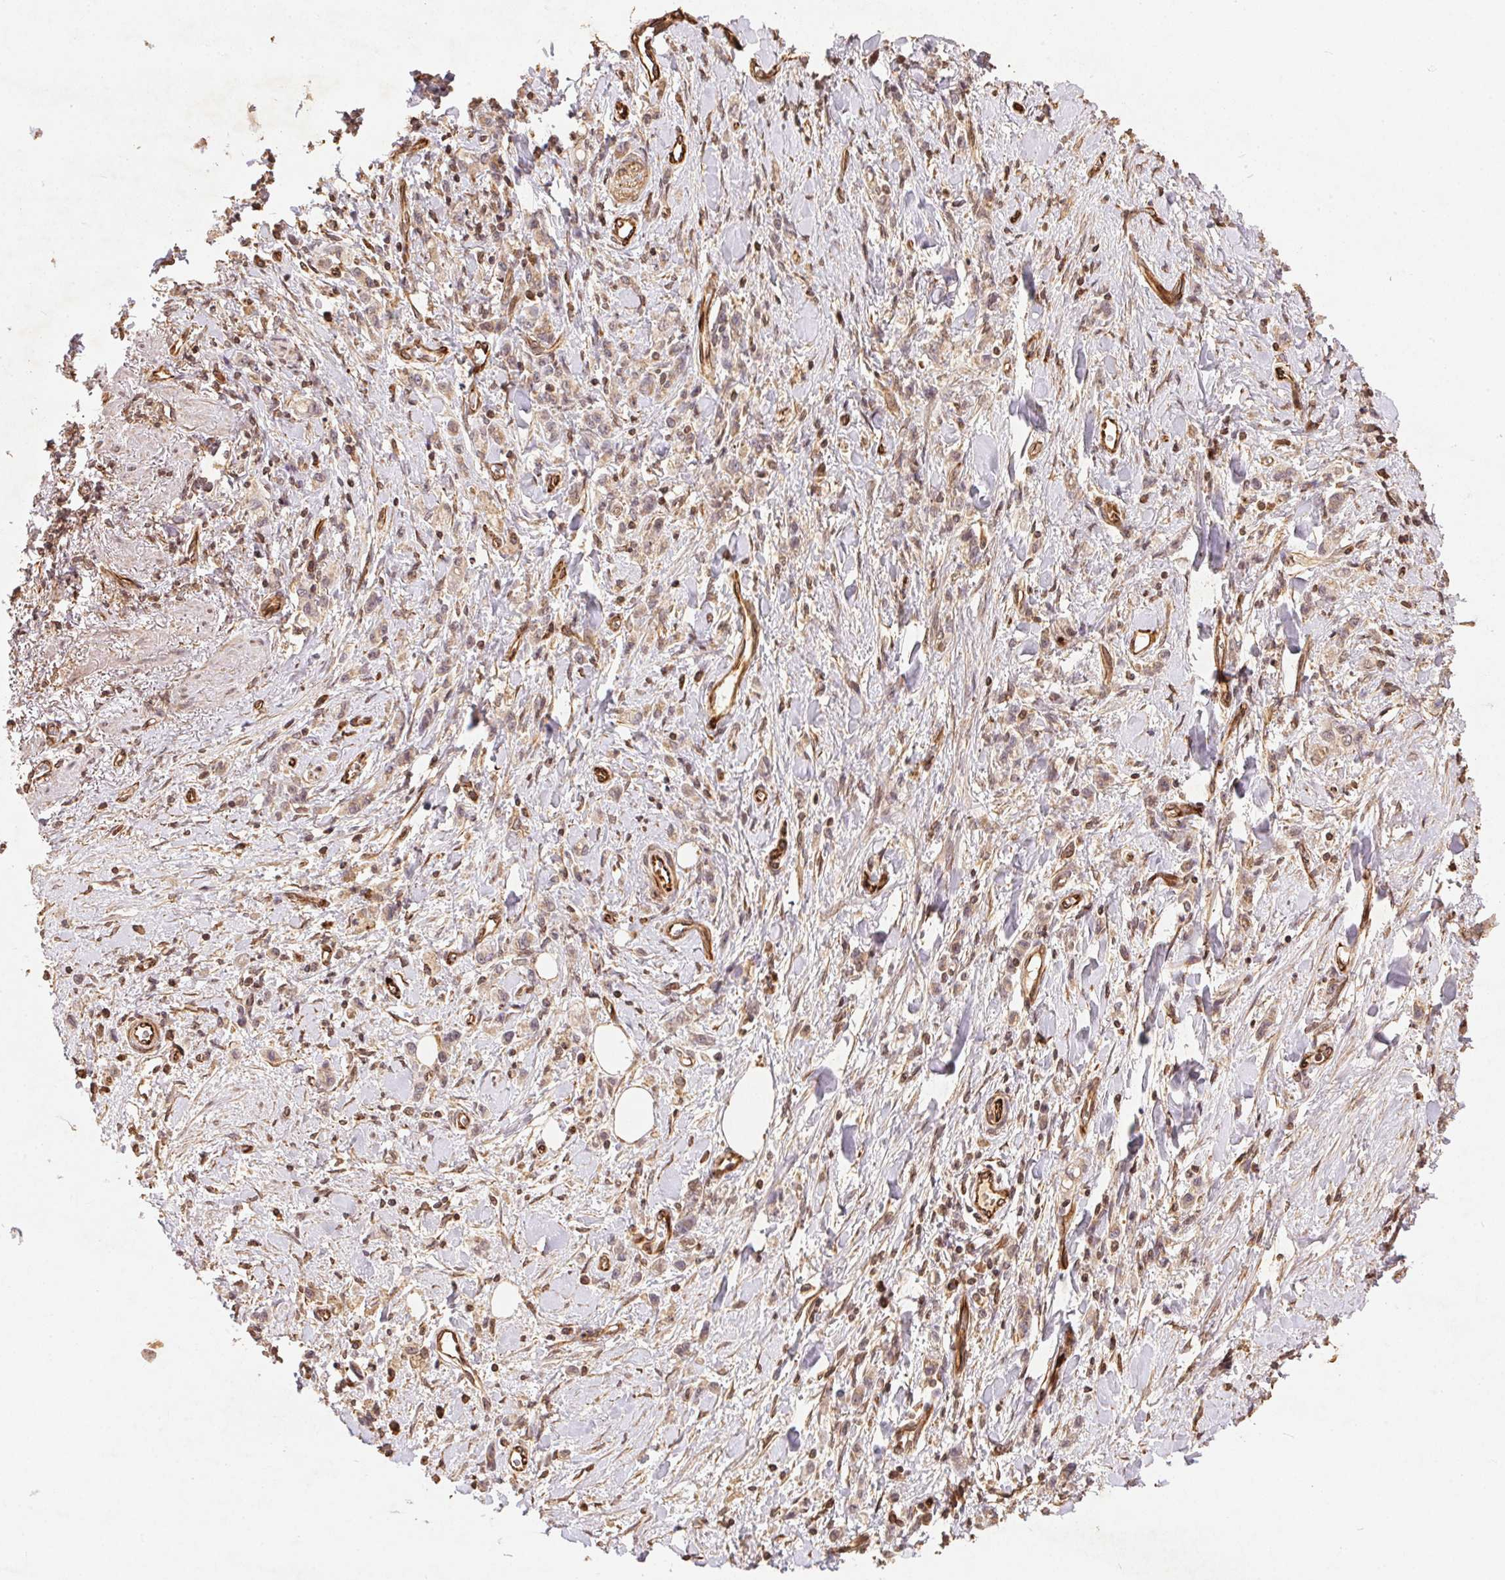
{"staining": {"intensity": "weak", "quantity": ">75%", "location": "cytoplasmic/membranous"}, "tissue": "stomach cancer", "cell_type": "Tumor cells", "image_type": "cancer", "snomed": [{"axis": "morphology", "description": "Adenocarcinoma, NOS"}, {"axis": "topography", "description": "Stomach"}], "caption": "Brown immunohistochemical staining in human stomach cancer reveals weak cytoplasmic/membranous expression in approximately >75% of tumor cells.", "gene": "SPRED2", "patient": {"sex": "male", "age": 77}}